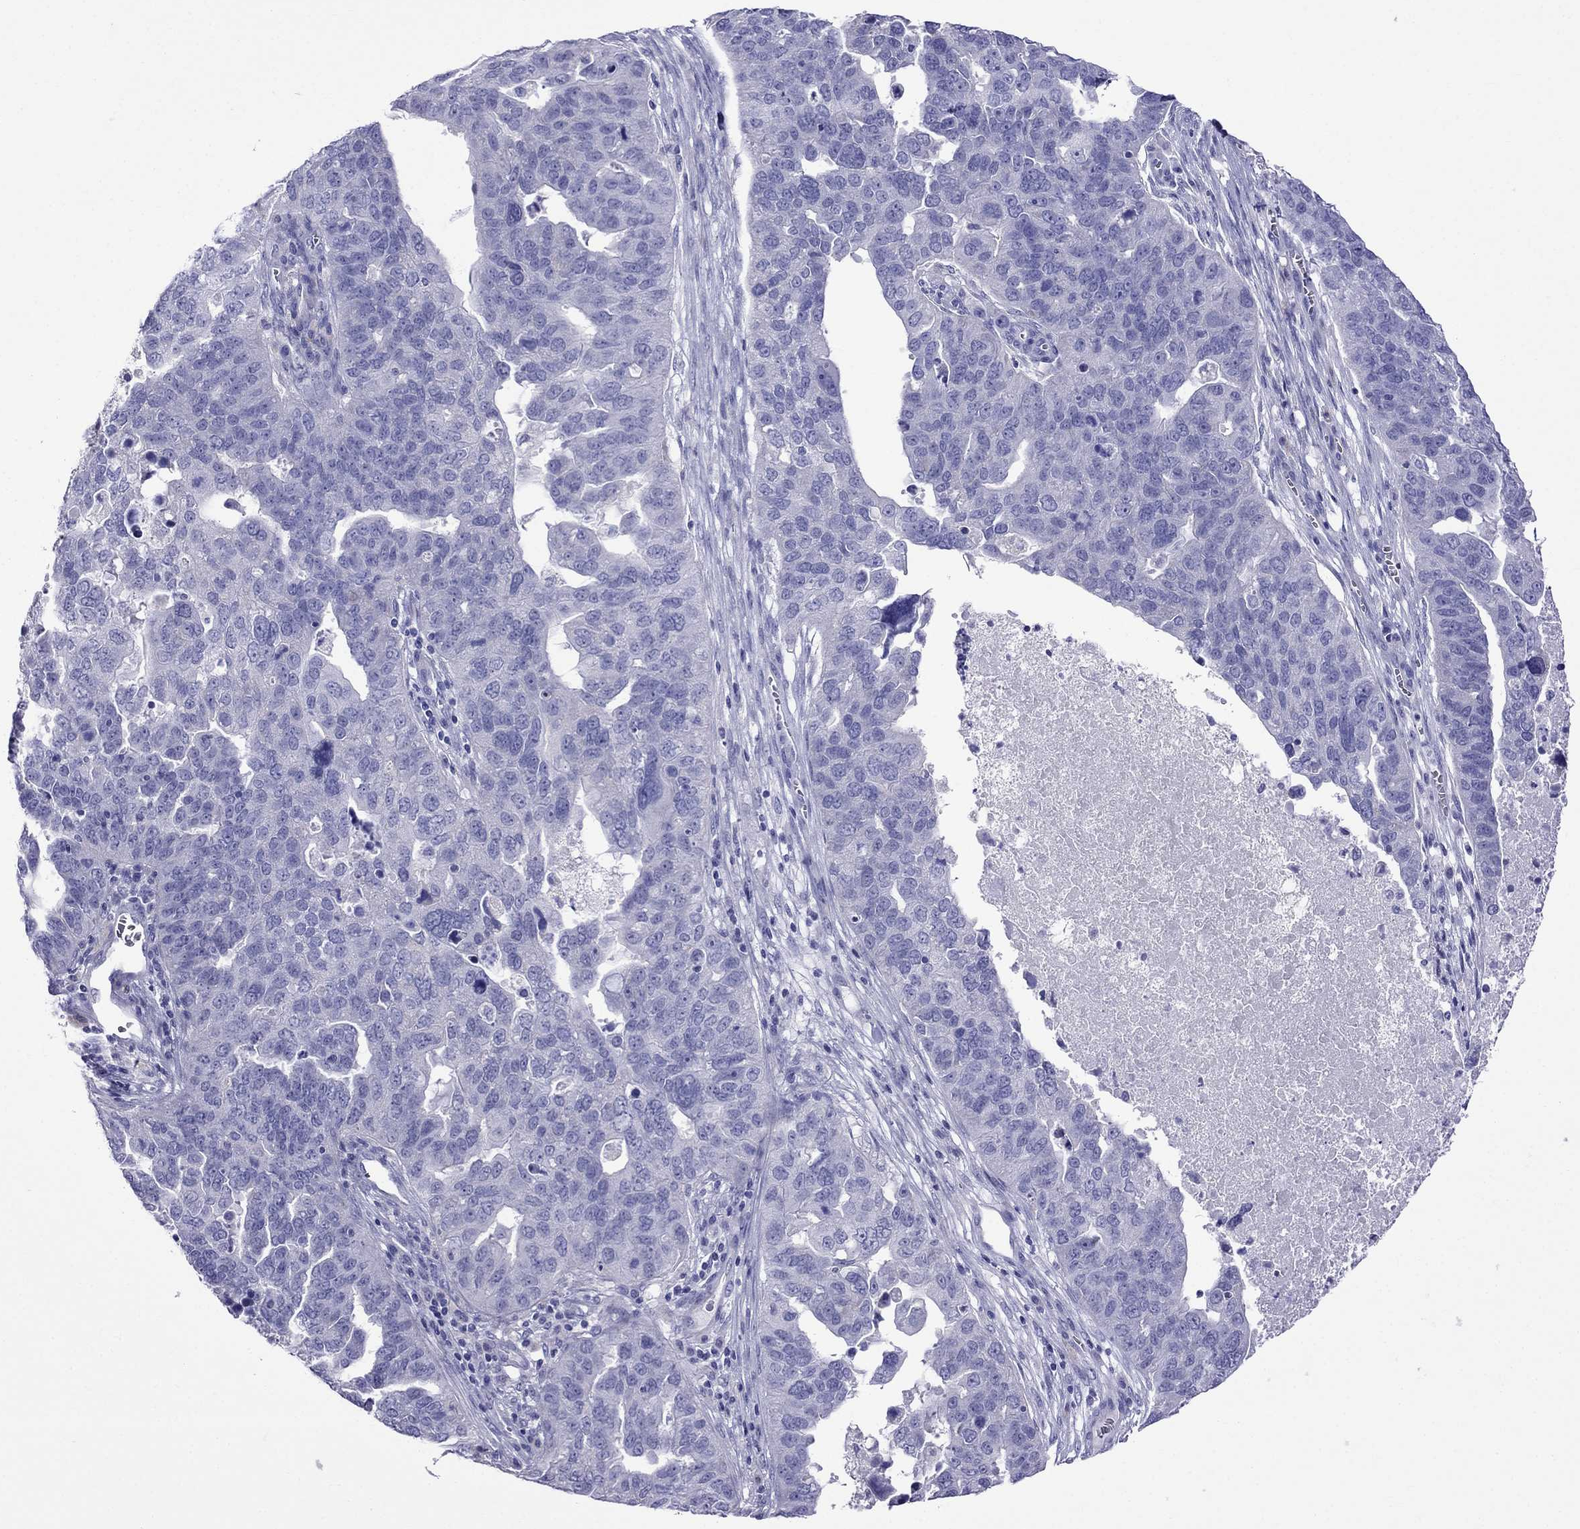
{"staining": {"intensity": "negative", "quantity": "none", "location": "none"}, "tissue": "ovarian cancer", "cell_type": "Tumor cells", "image_type": "cancer", "snomed": [{"axis": "morphology", "description": "Carcinoma, endometroid"}, {"axis": "topography", "description": "Soft tissue"}, {"axis": "topography", "description": "Ovary"}], "caption": "Endometroid carcinoma (ovarian) stained for a protein using IHC displays no staining tumor cells.", "gene": "TDRD1", "patient": {"sex": "female", "age": 52}}